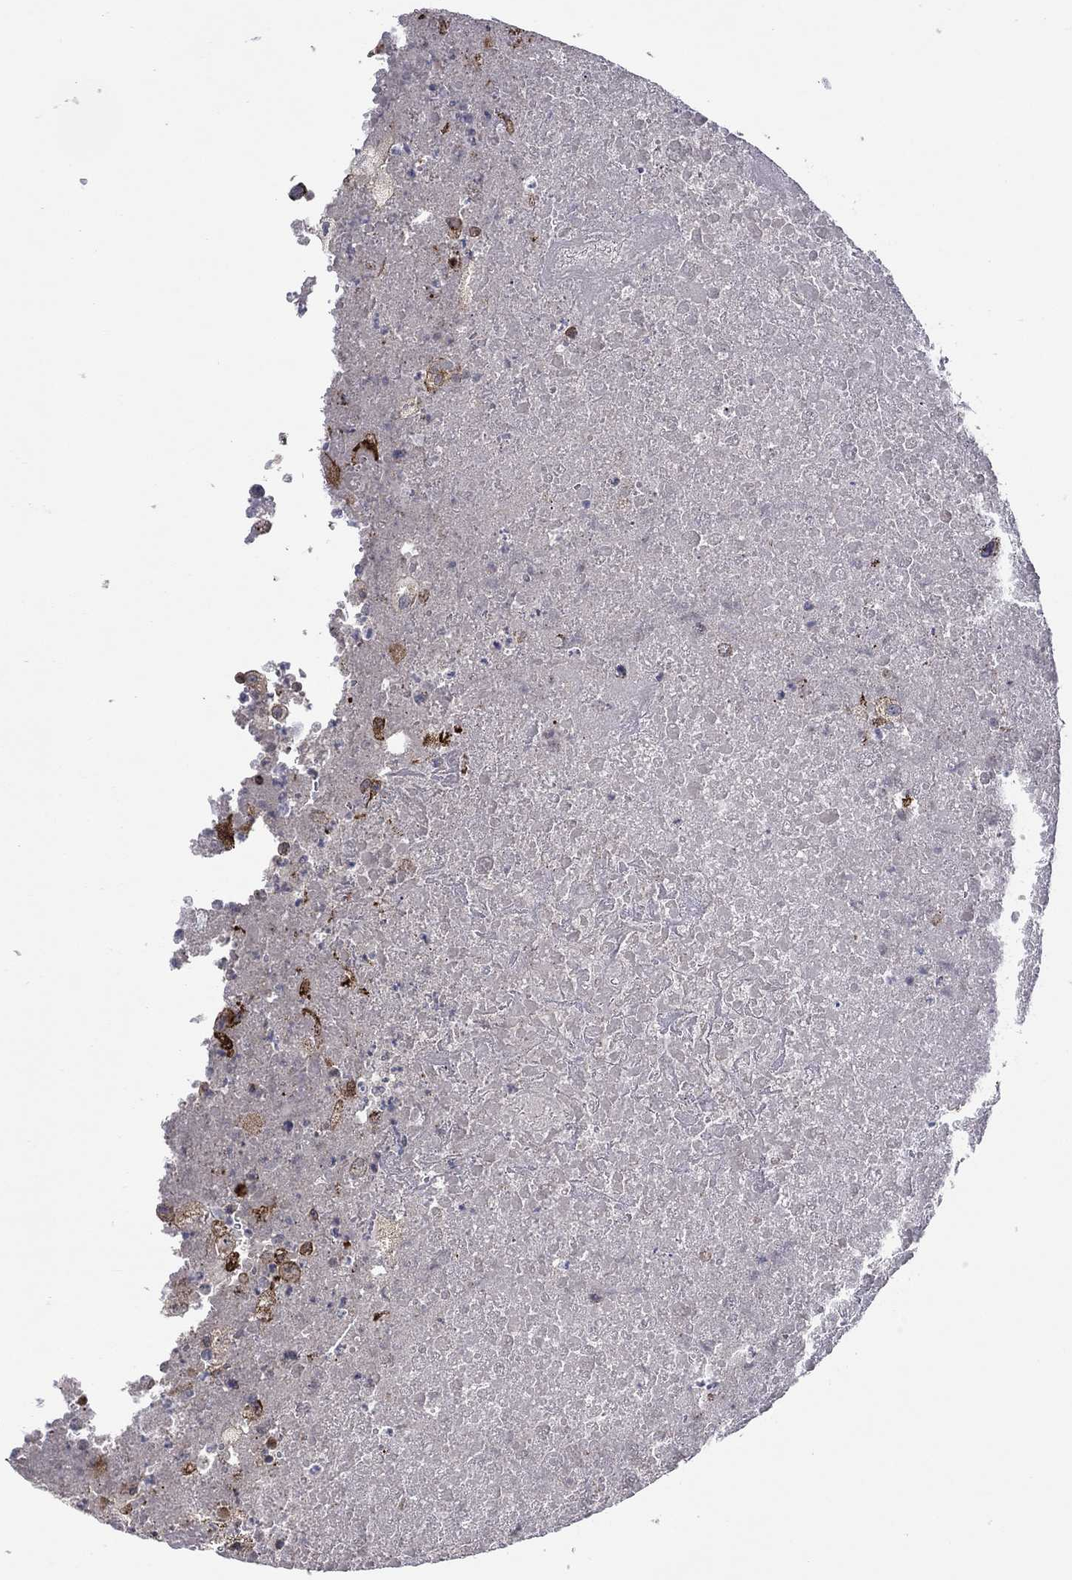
{"staining": {"intensity": "moderate", "quantity": "25%-75%", "location": "cytoplasmic/membranous"}, "tissue": "testis cancer", "cell_type": "Tumor cells", "image_type": "cancer", "snomed": [{"axis": "morphology", "description": "Necrosis, NOS"}, {"axis": "morphology", "description": "Carcinoma, Embryonal, NOS"}, {"axis": "topography", "description": "Testis"}], "caption": "Human embryonal carcinoma (testis) stained with a brown dye reveals moderate cytoplasmic/membranous positive expression in approximately 25%-75% of tumor cells.", "gene": "C20orf96", "patient": {"sex": "male", "age": 19}}